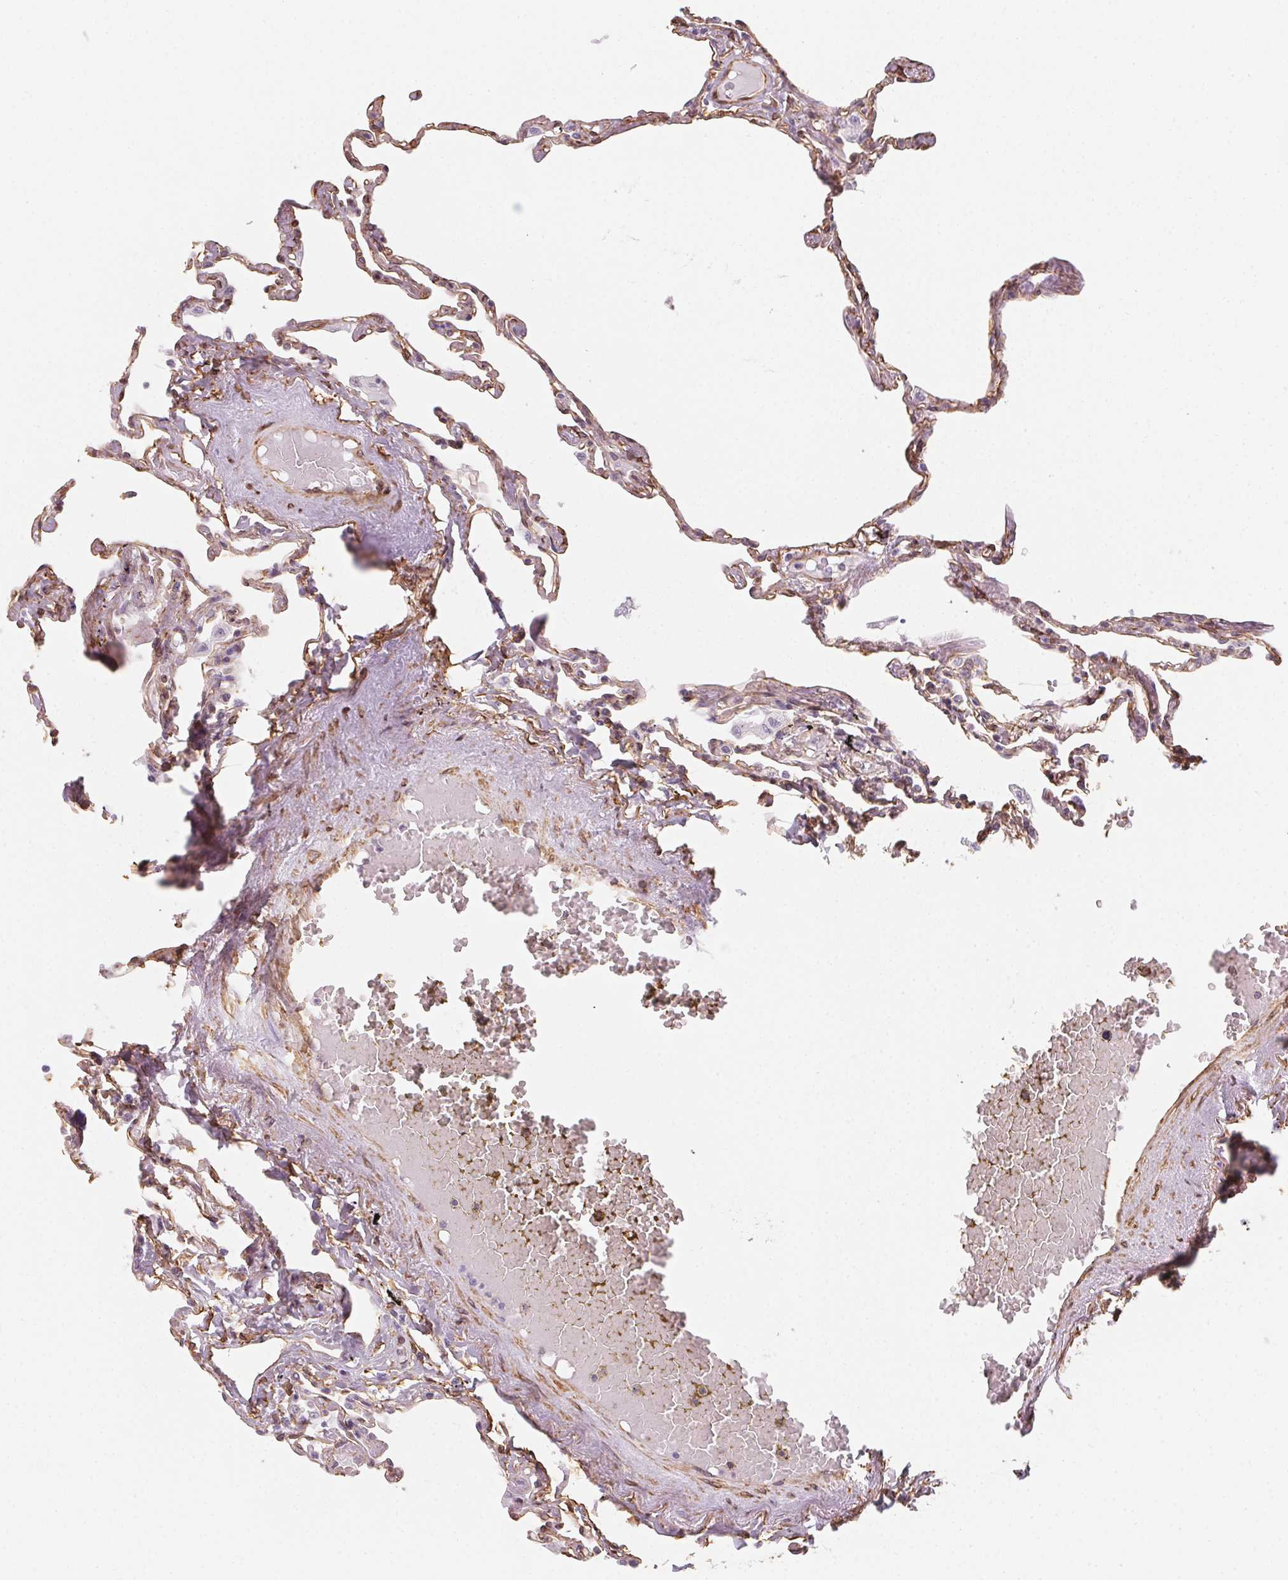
{"staining": {"intensity": "moderate", "quantity": "<25%", "location": "cytoplasmic/membranous"}, "tissue": "lung", "cell_type": "Alveolar cells", "image_type": "normal", "snomed": [{"axis": "morphology", "description": "Normal tissue, NOS"}, {"axis": "topography", "description": "Lung"}], "caption": "Approximately <25% of alveolar cells in benign human lung display moderate cytoplasmic/membranous protein expression as visualized by brown immunohistochemical staining.", "gene": "RSBN1", "patient": {"sex": "female", "age": 67}}